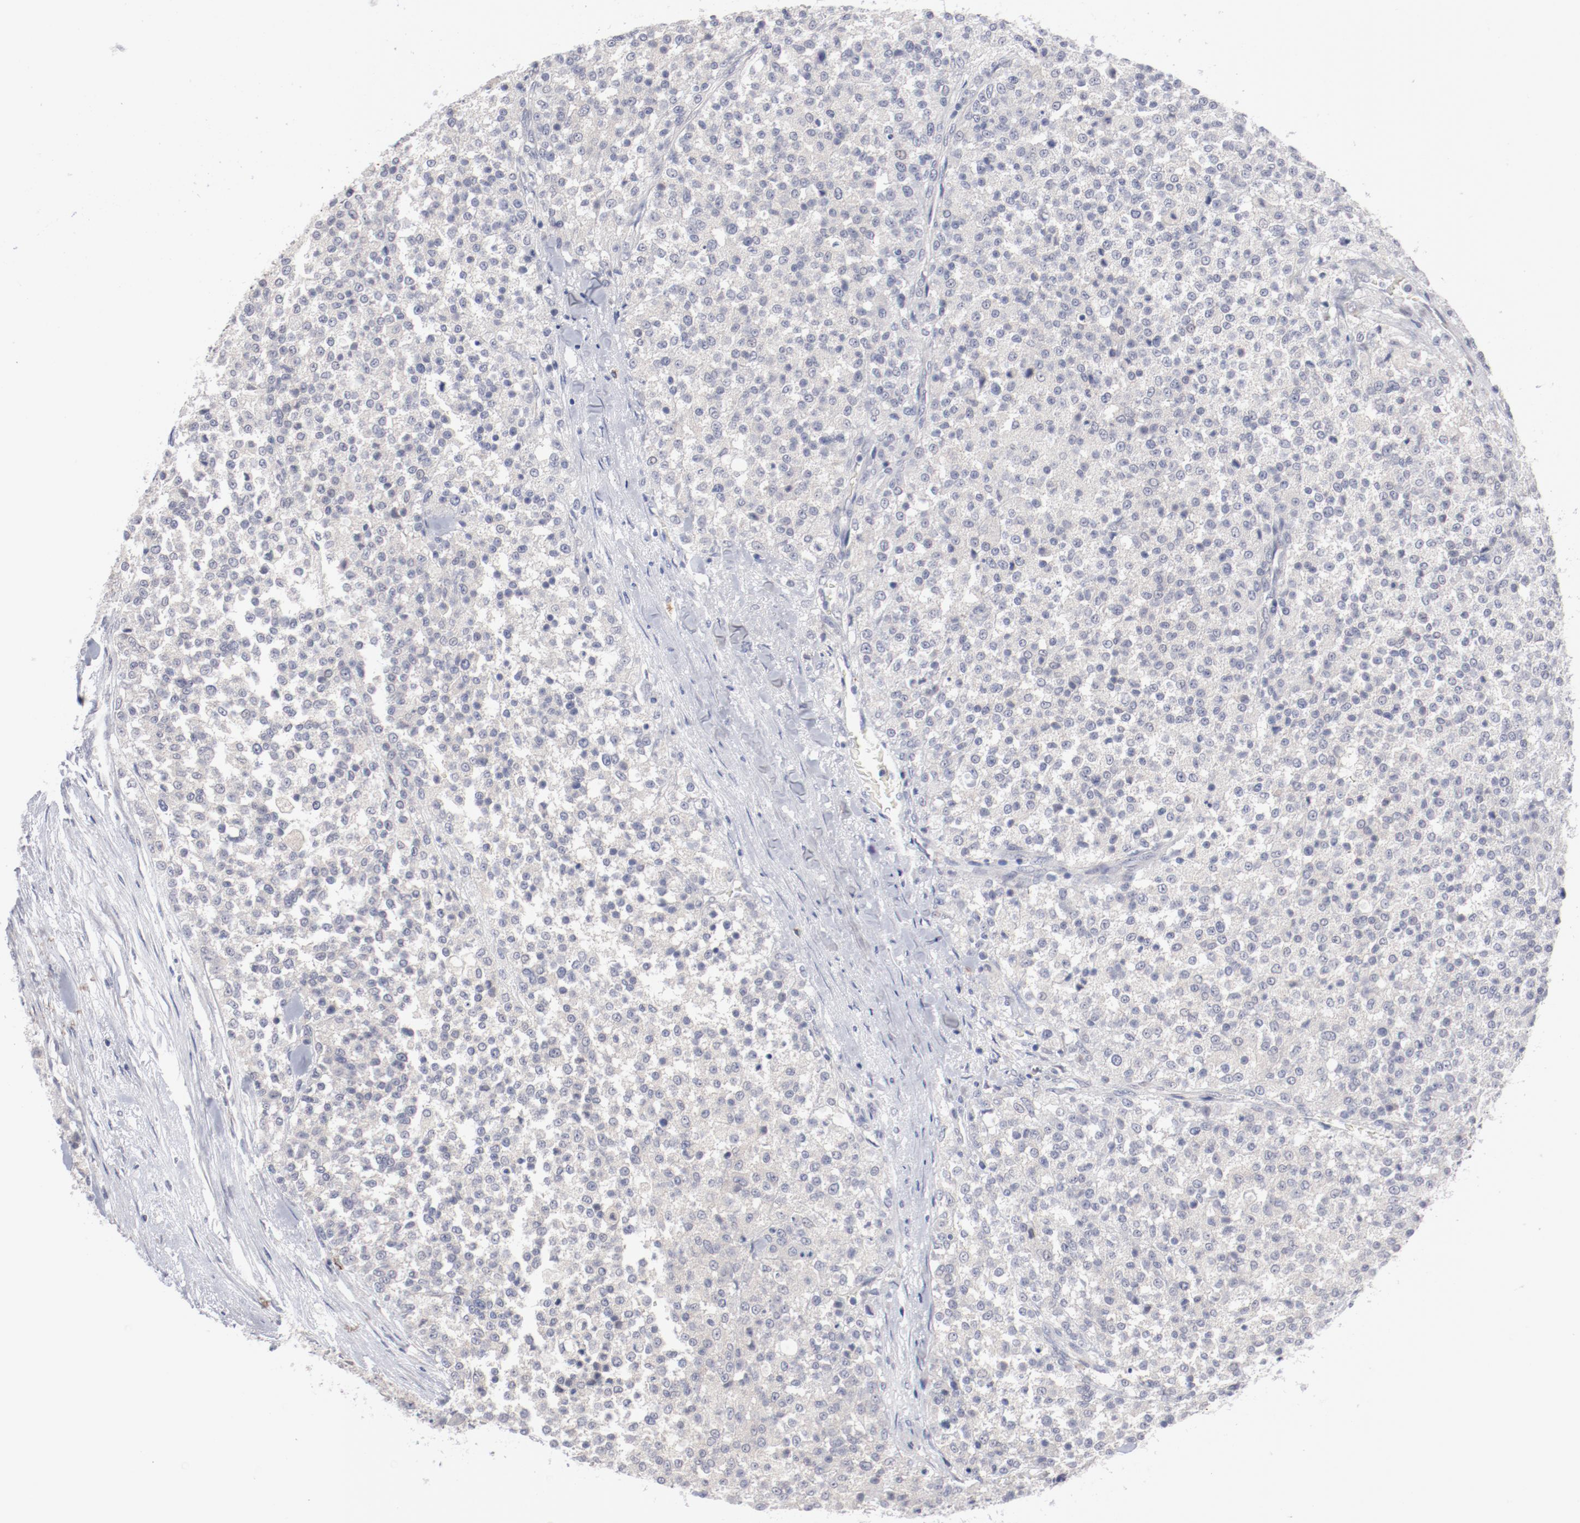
{"staining": {"intensity": "negative", "quantity": "none", "location": "none"}, "tissue": "testis cancer", "cell_type": "Tumor cells", "image_type": "cancer", "snomed": [{"axis": "morphology", "description": "Seminoma, NOS"}, {"axis": "topography", "description": "Testis"}], "caption": "IHC of human testis cancer demonstrates no positivity in tumor cells. (DAB (3,3'-diaminobenzidine) IHC visualized using brightfield microscopy, high magnification).", "gene": "SH3BGR", "patient": {"sex": "male", "age": 59}}